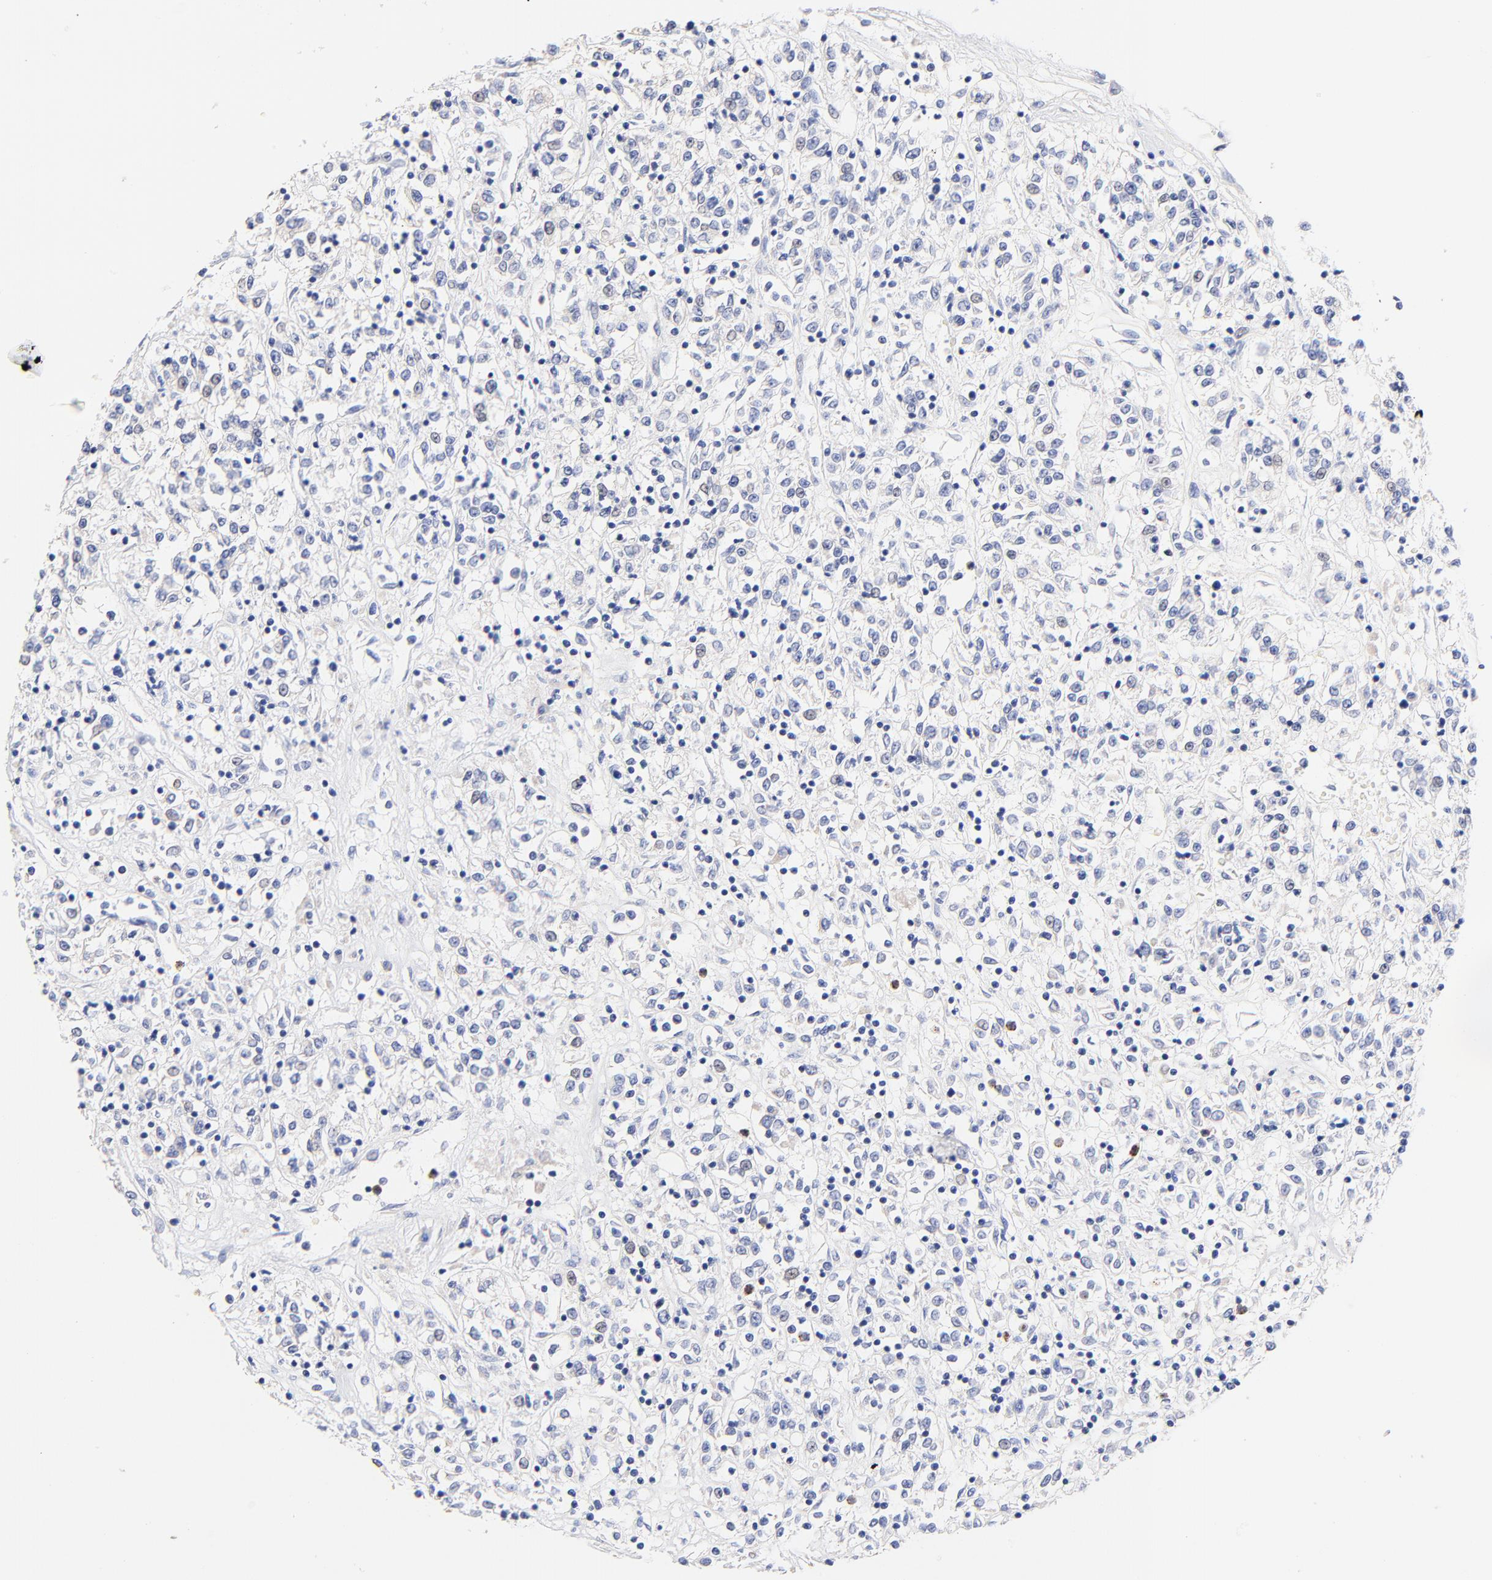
{"staining": {"intensity": "negative", "quantity": "none", "location": "none"}, "tissue": "renal cancer", "cell_type": "Tumor cells", "image_type": "cancer", "snomed": [{"axis": "morphology", "description": "Adenocarcinoma, NOS"}, {"axis": "topography", "description": "Kidney"}], "caption": "A high-resolution histopathology image shows immunohistochemistry (IHC) staining of adenocarcinoma (renal), which demonstrates no significant positivity in tumor cells.", "gene": "PTK7", "patient": {"sex": "female", "age": 76}}